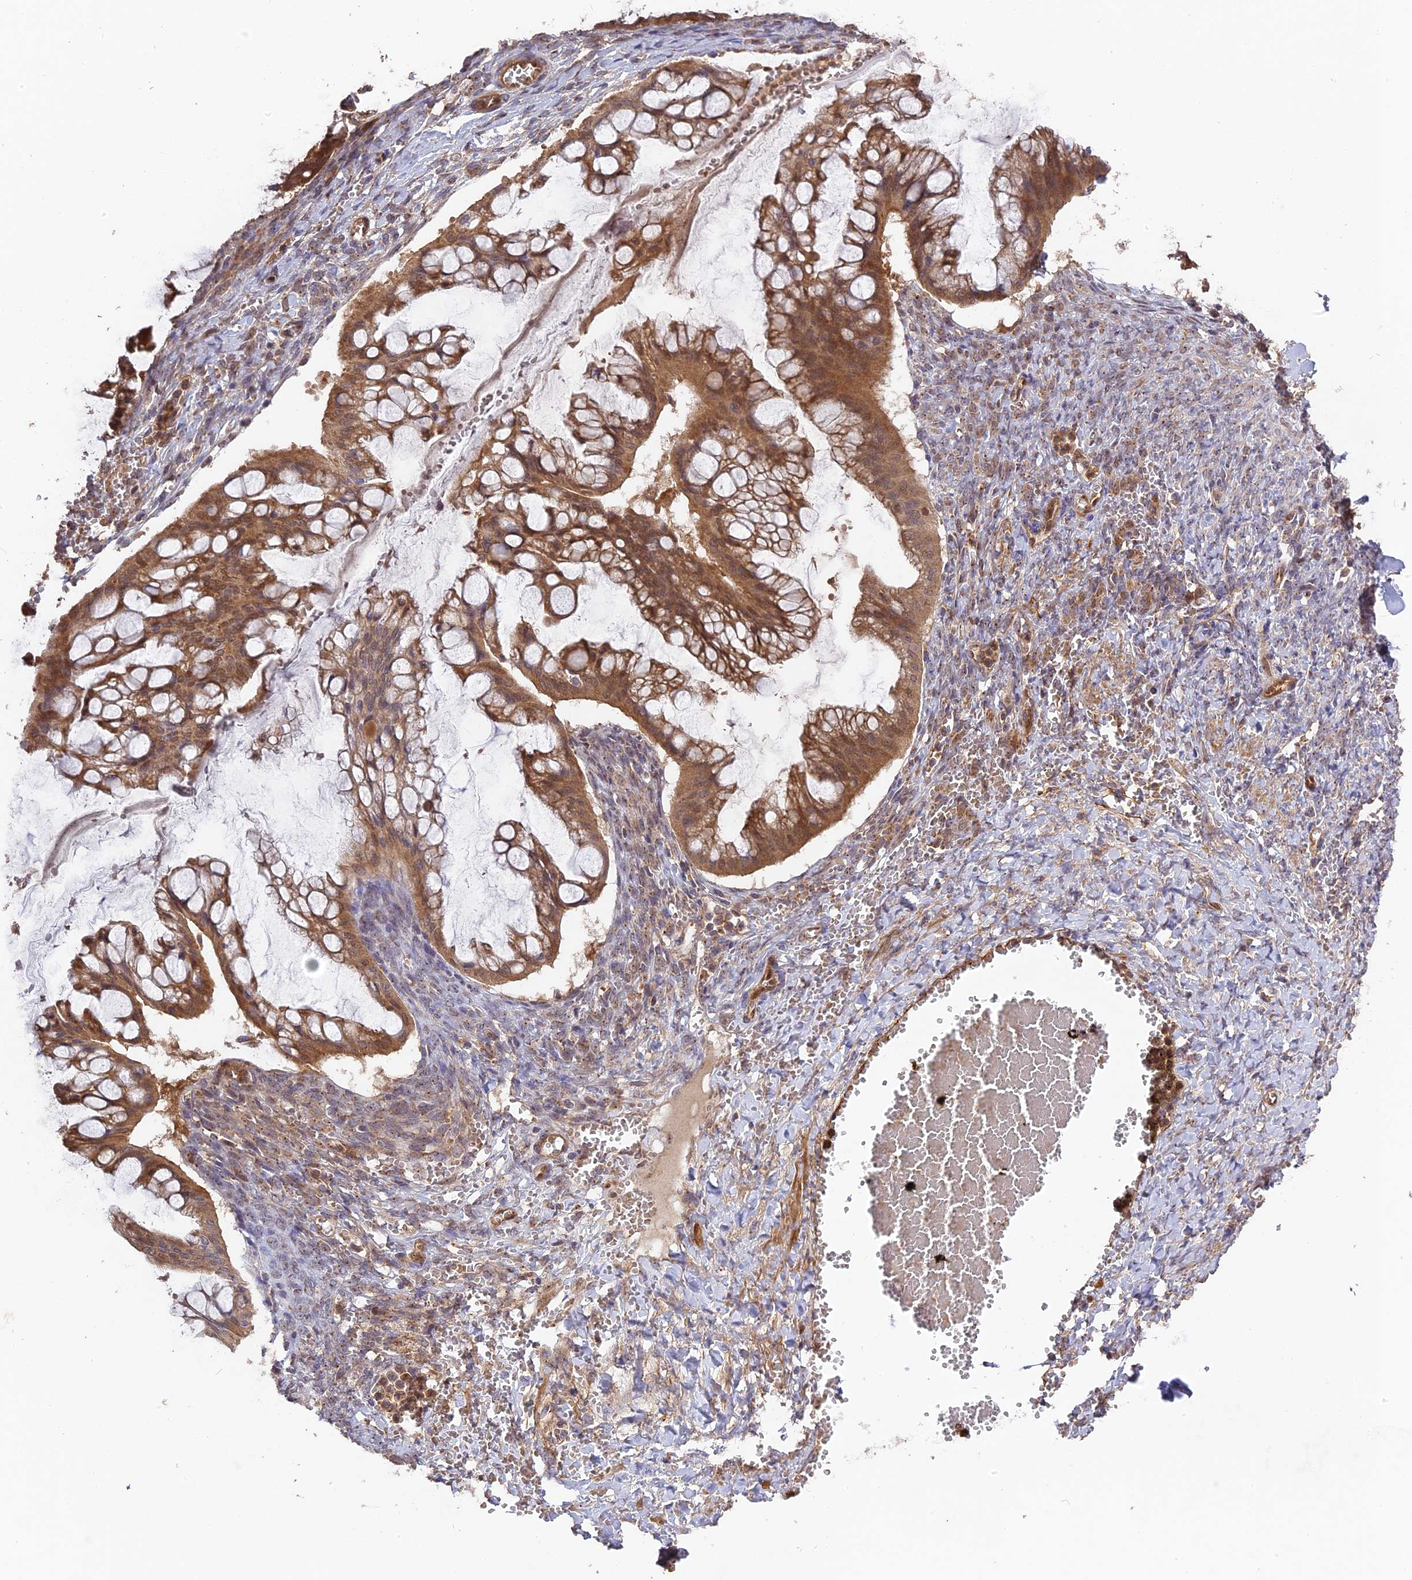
{"staining": {"intensity": "strong", "quantity": ">75%", "location": "cytoplasmic/membranous,nuclear"}, "tissue": "ovarian cancer", "cell_type": "Tumor cells", "image_type": "cancer", "snomed": [{"axis": "morphology", "description": "Cystadenocarcinoma, mucinous, NOS"}, {"axis": "topography", "description": "Ovary"}], "caption": "Immunohistochemical staining of ovarian cancer displays high levels of strong cytoplasmic/membranous and nuclear positivity in approximately >75% of tumor cells. The protein is shown in brown color, while the nuclei are stained blue.", "gene": "RPIA", "patient": {"sex": "female", "age": 73}}